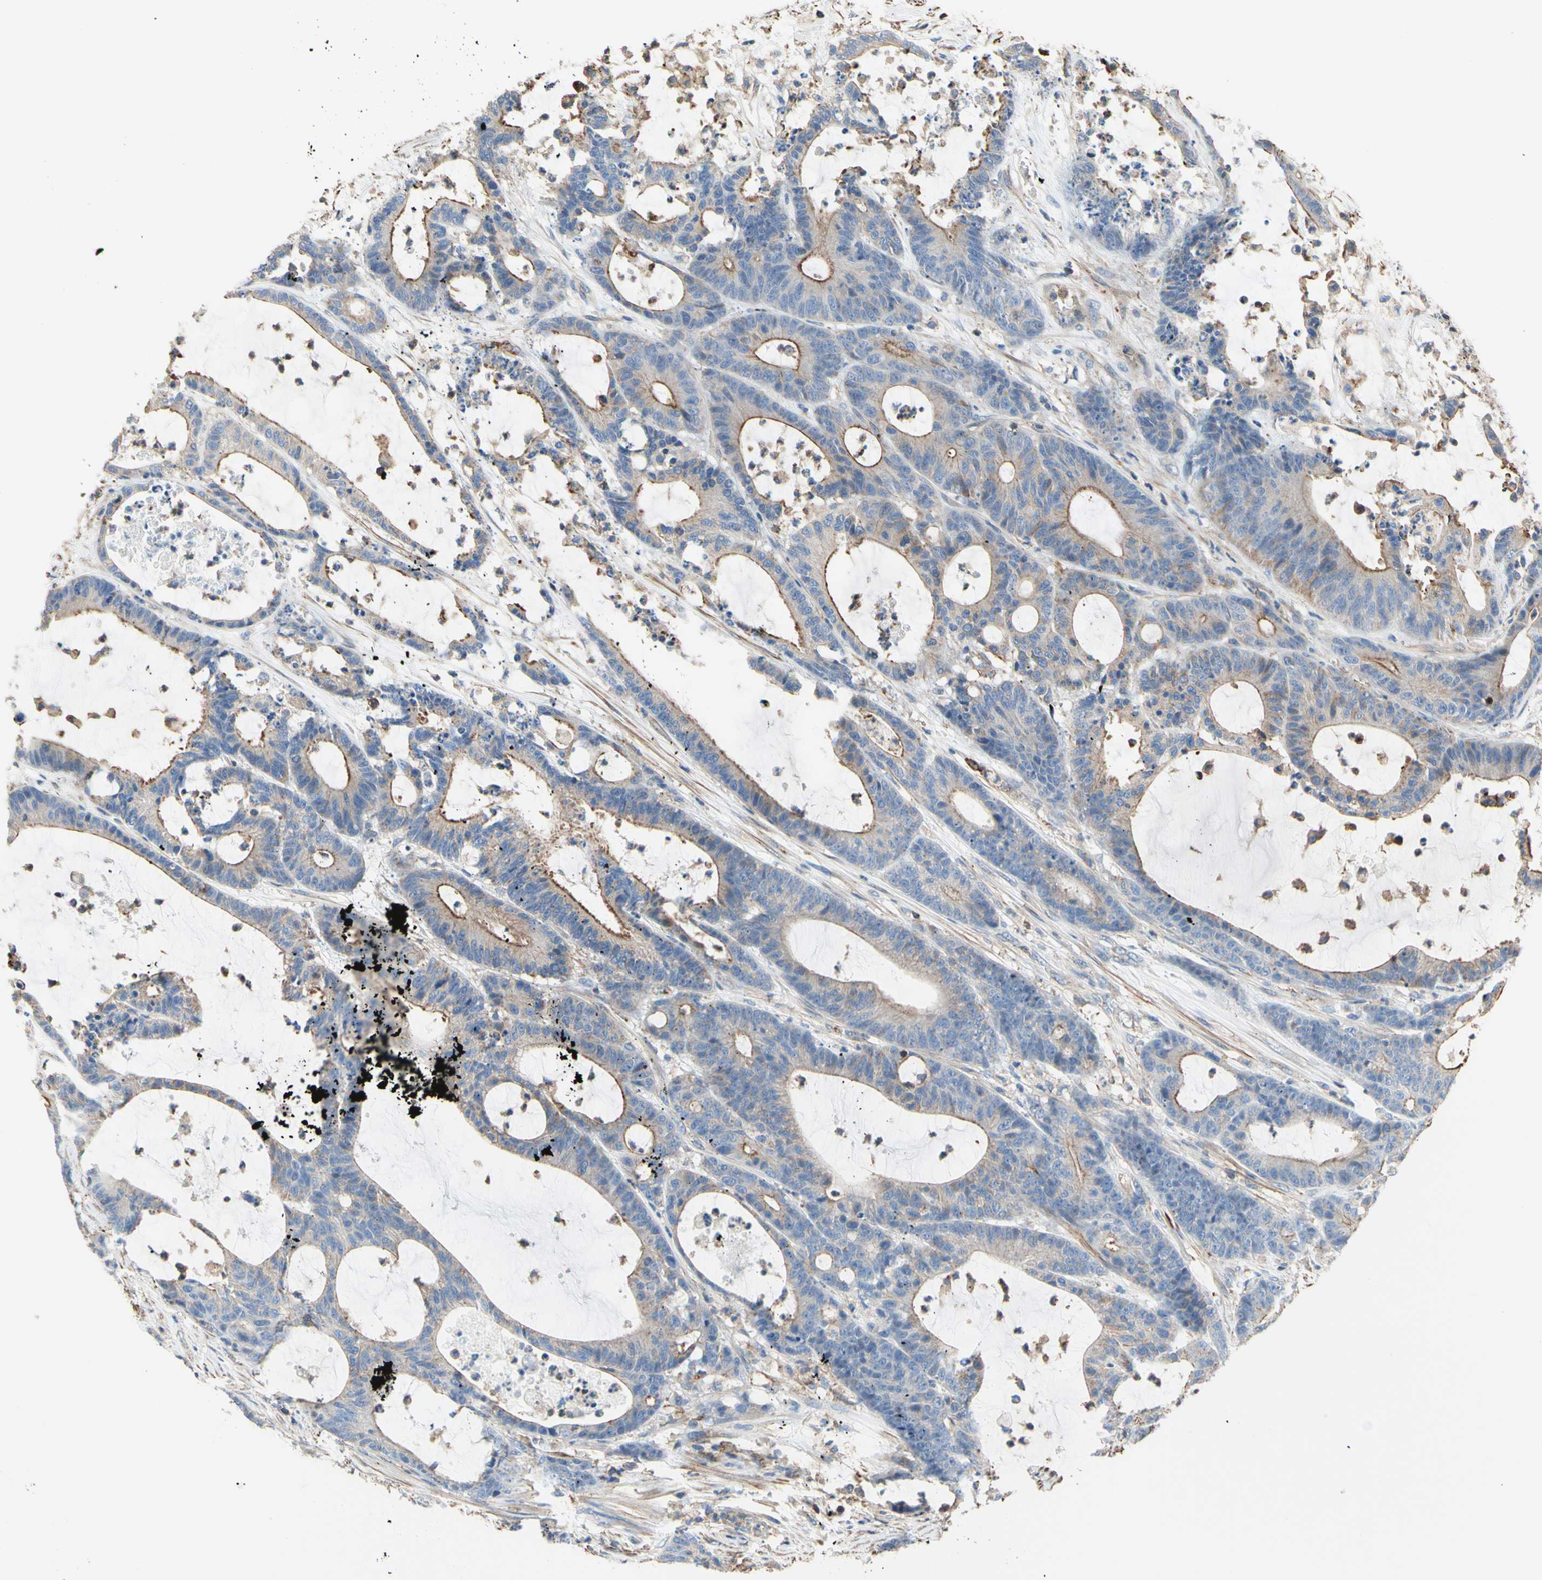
{"staining": {"intensity": "moderate", "quantity": ">75%", "location": "cytoplasmic/membranous"}, "tissue": "colorectal cancer", "cell_type": "Tumor cells", "image_type": "cancer", "snomed": [{"axis": "morphology", "description": "Adenocarcinoma, NOS"}, {"axis": "topography", "description": "Colon"}], "caption": "Immunohistochemistry (IHC) (DAB (3,3'-diaminobenzidine)) staining of colorectal cancer (adenocarcinoma) displays moderate cytoplasmic/membranous protein staining in approximately >75% of tumor cells.", "gene": "SEMA4C", "patient": {"sex": "female", "age": 84}}